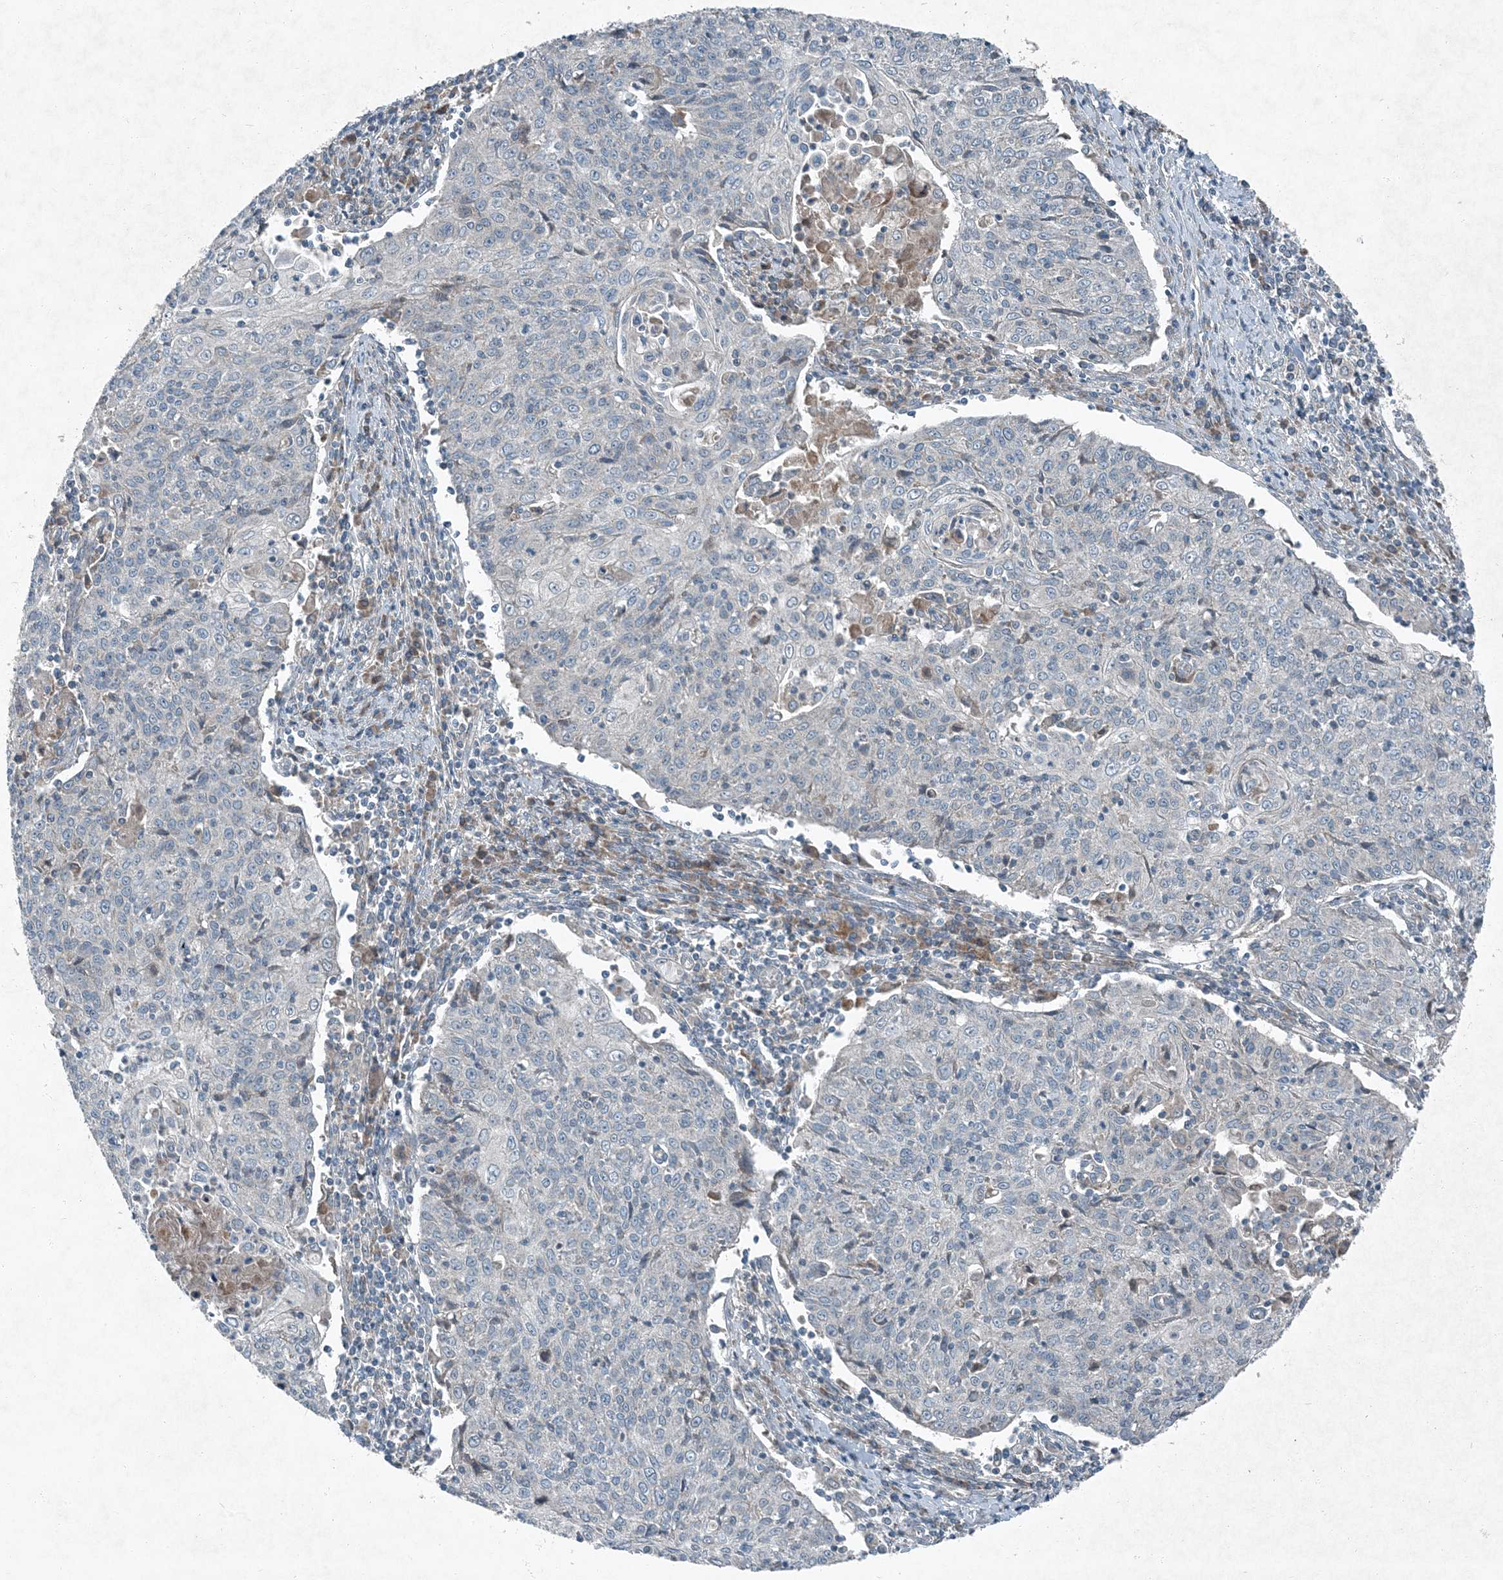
{"staining": {"intensity": "negative", "quantity": "none", "location": "none"}, "tissue": "cervical cancer", "cell_type": "Tumor cells", "image_type": "cancer", "snomed": [{"axis": "morphology", "description": "Squamous cell carcinoma, NOS"}, {"axis": "topography", "description": "Cervix"}], "caption": "Tumor cells are negative for protein expression in human cervical squamous cell carcinoma. (Stains: DAB (3,3'-diaminobenzidine) IHC with hematoxylin counter stain, Microscopy: brightfield microscopy at high magnification).", "gene": "APOM", "patient": {"sex": "female", "age": 48}}